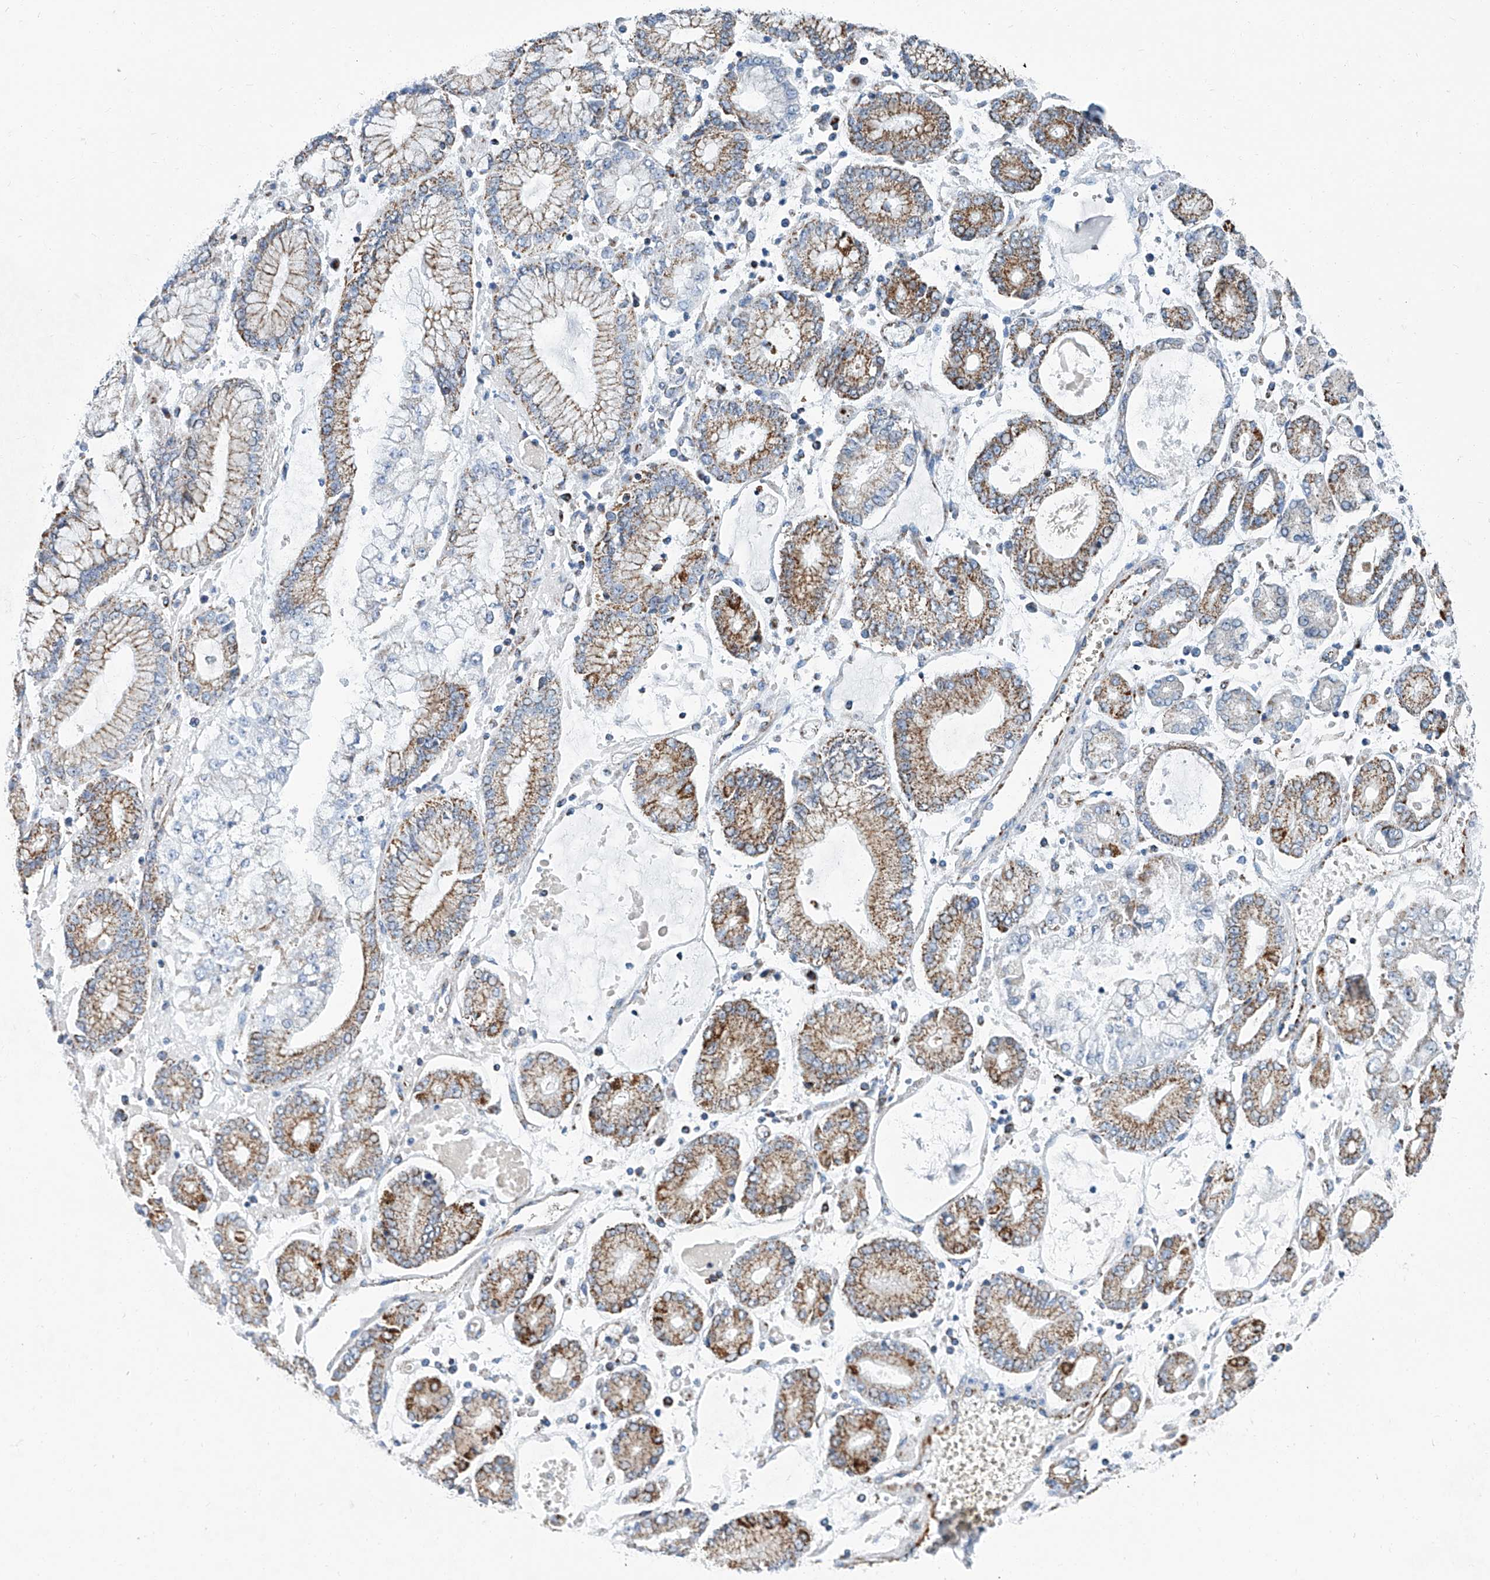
{"staining": {"intensity": "moderate", "quantity": "<25%", "location": "cytoplasmic/membranous"}, "tissue": "stomach cancer", "cell_type": "Tumor cells", "image_type": "cancer", "snomed": [{"axis": "morphology", "description": "Adenocarcinoma, NOS"}, {"axis": "topography", "description": "Stomach"}], "caption": "This histopathology image reveals stomach cancer stained with IHC to label a protein in brown. The cytoplasmic/membranous of tumor cells show moderate positivity for the protein. Nuclei are counter-stained blue.", "gene": "MT-ND1", "patient": {"sex": "male", "age": 76}}